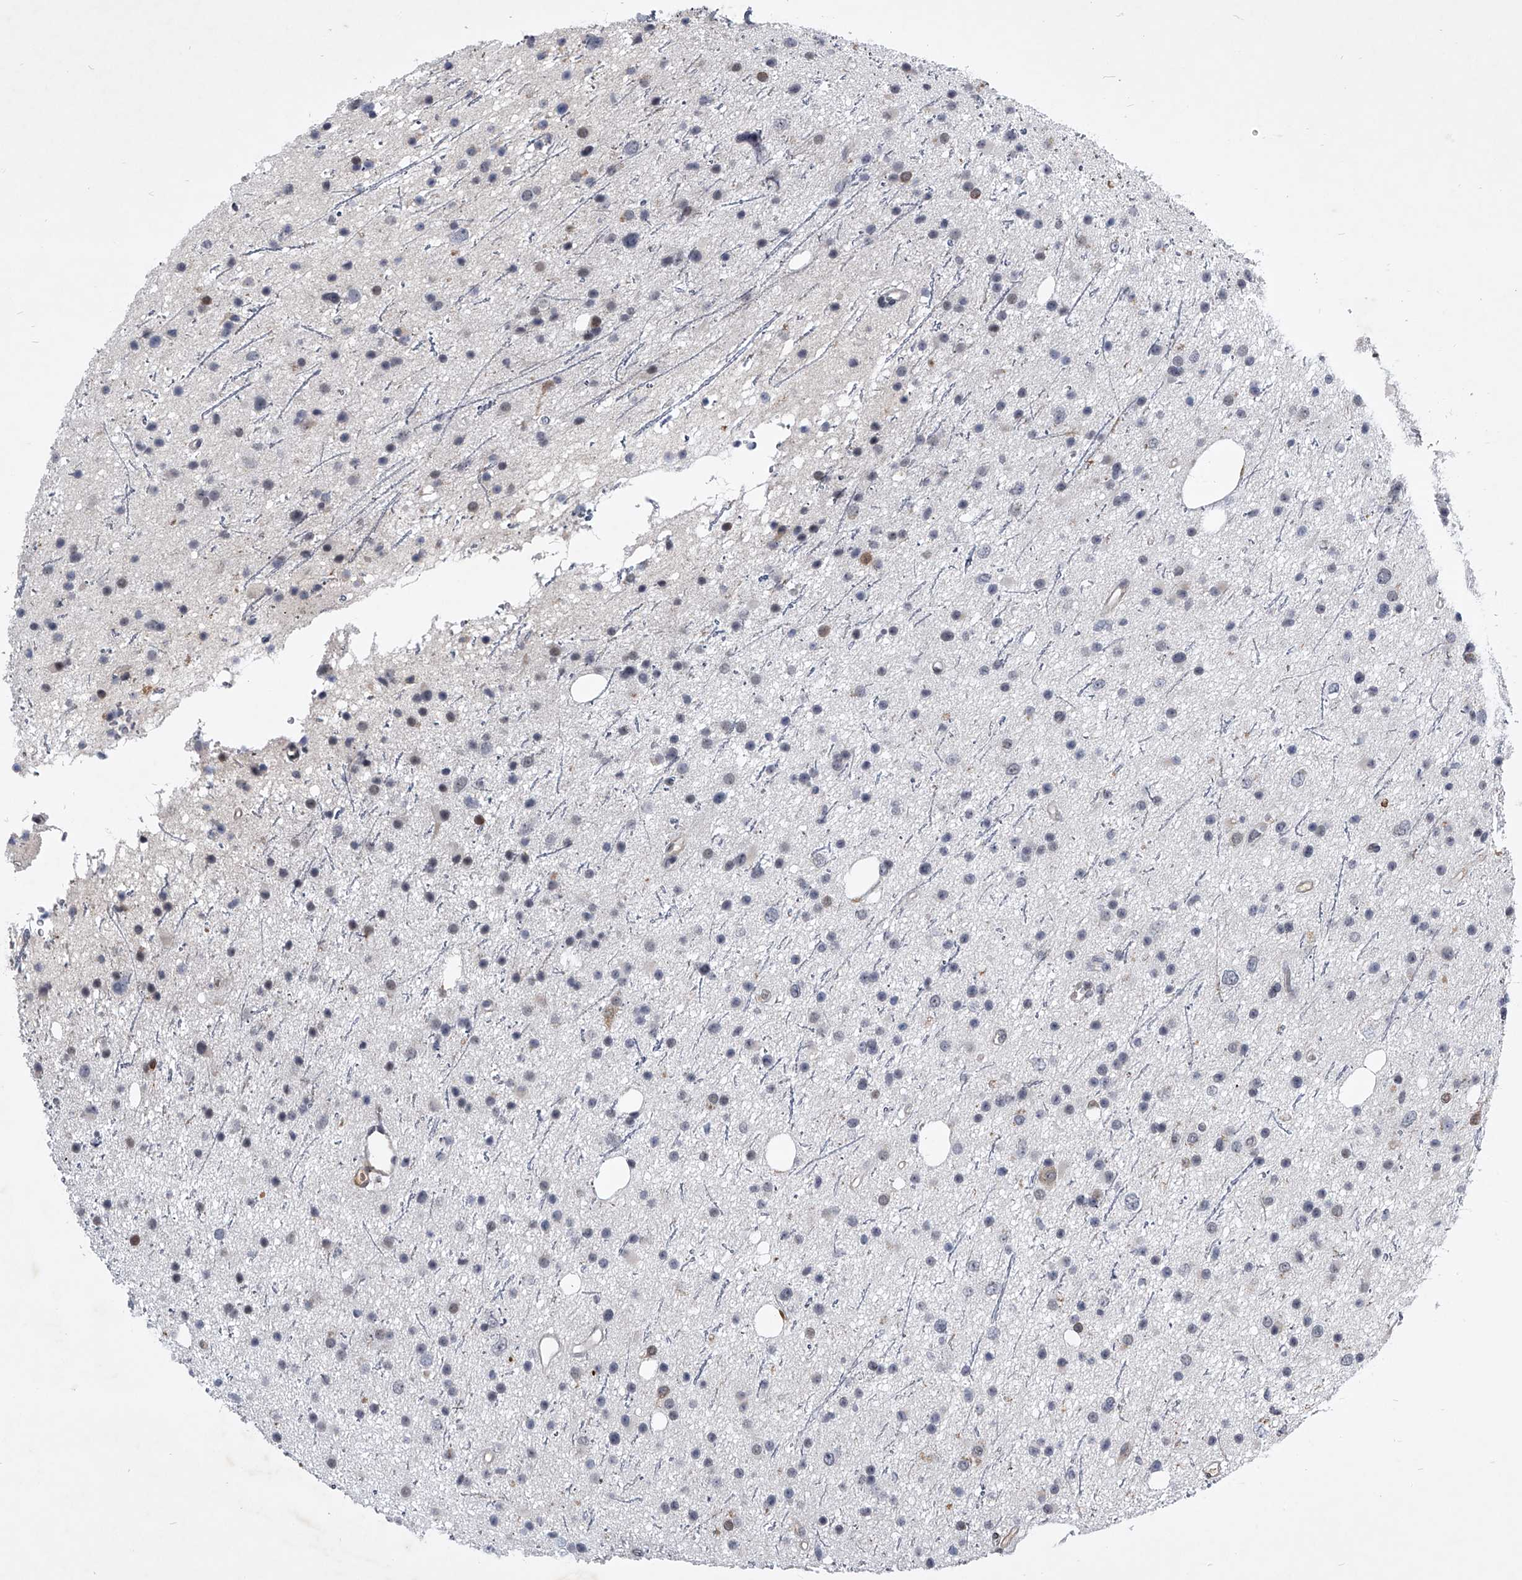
{"staining": {"intensity": "negative", "quantity": "none", "location": "none"}, "tissue": "glioma", "cell_type": "Tumor cells", "image_type": "cancer", "snomed": [{"axis": "morphology", "description": "Glioma, malignant, Low grade"}, {"axis": "topography", "description": "Cerebral cortex"}], "caption": "DAB (3,3'-diaminobenzidine) immunohistochemical staining of human malignant low-grade glioma displays no significant positivity in tumor cells.", "gene": "ZNF76", "patient": {"sex": "female", "age": 39}}